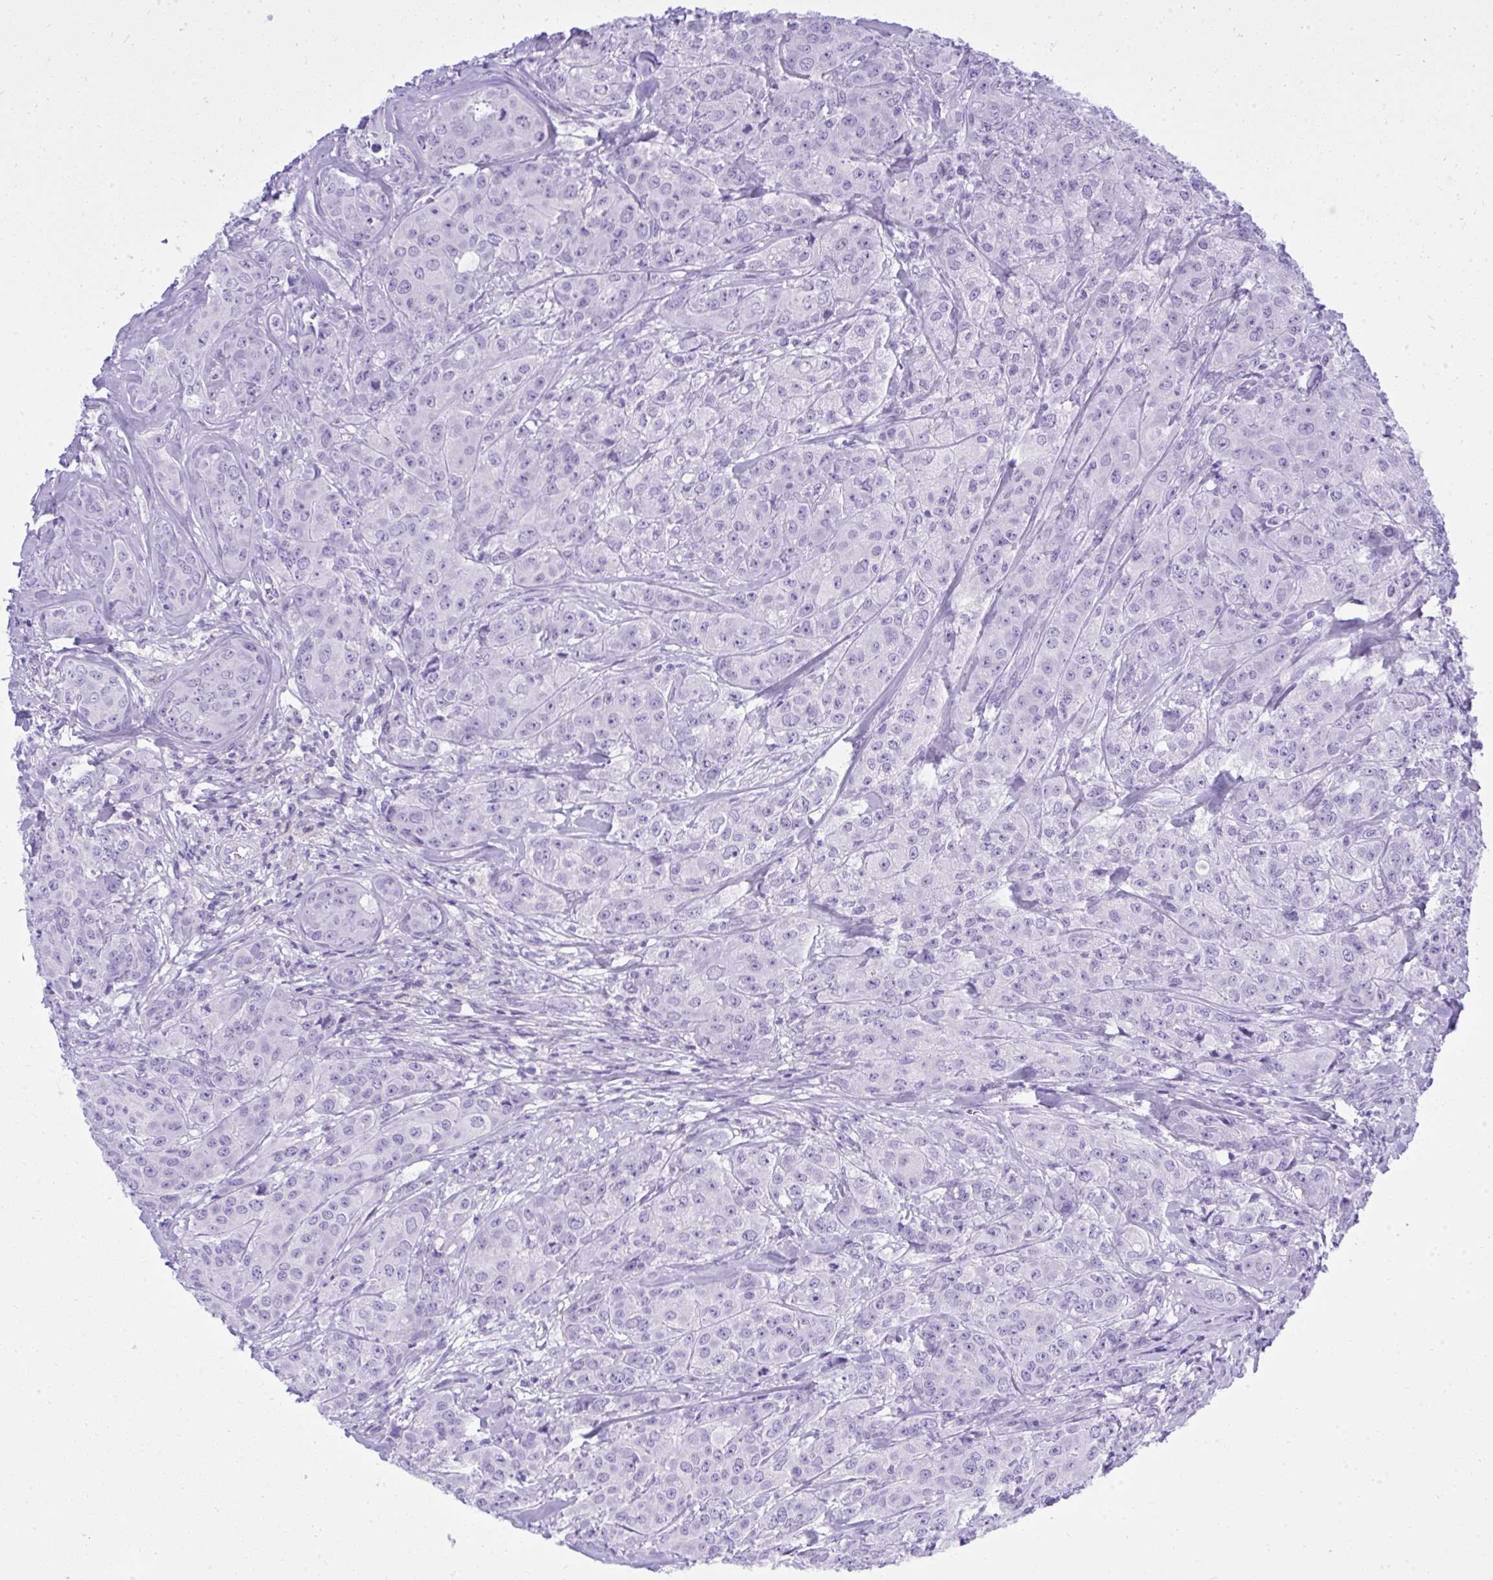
{"staining": {"intensity": "negative", "quantity": "none", "location": "none"}, "tissue": "breast cancer", "cell_type": "Tumor cells", "image_type": "cancer", "snomed": [{"axis": "morphology", "description": "Normal tissue, NOS"}, {"axis": "morphology", "description": "Duct carcinoma"}, {"axis": "topography", "description": "Breast"}], "caption": "Tumor cells show no significant protein expression in breast cancer.", "gene": "ST6GALNAC3", "patient": {"sex": "female", "age": 43}}